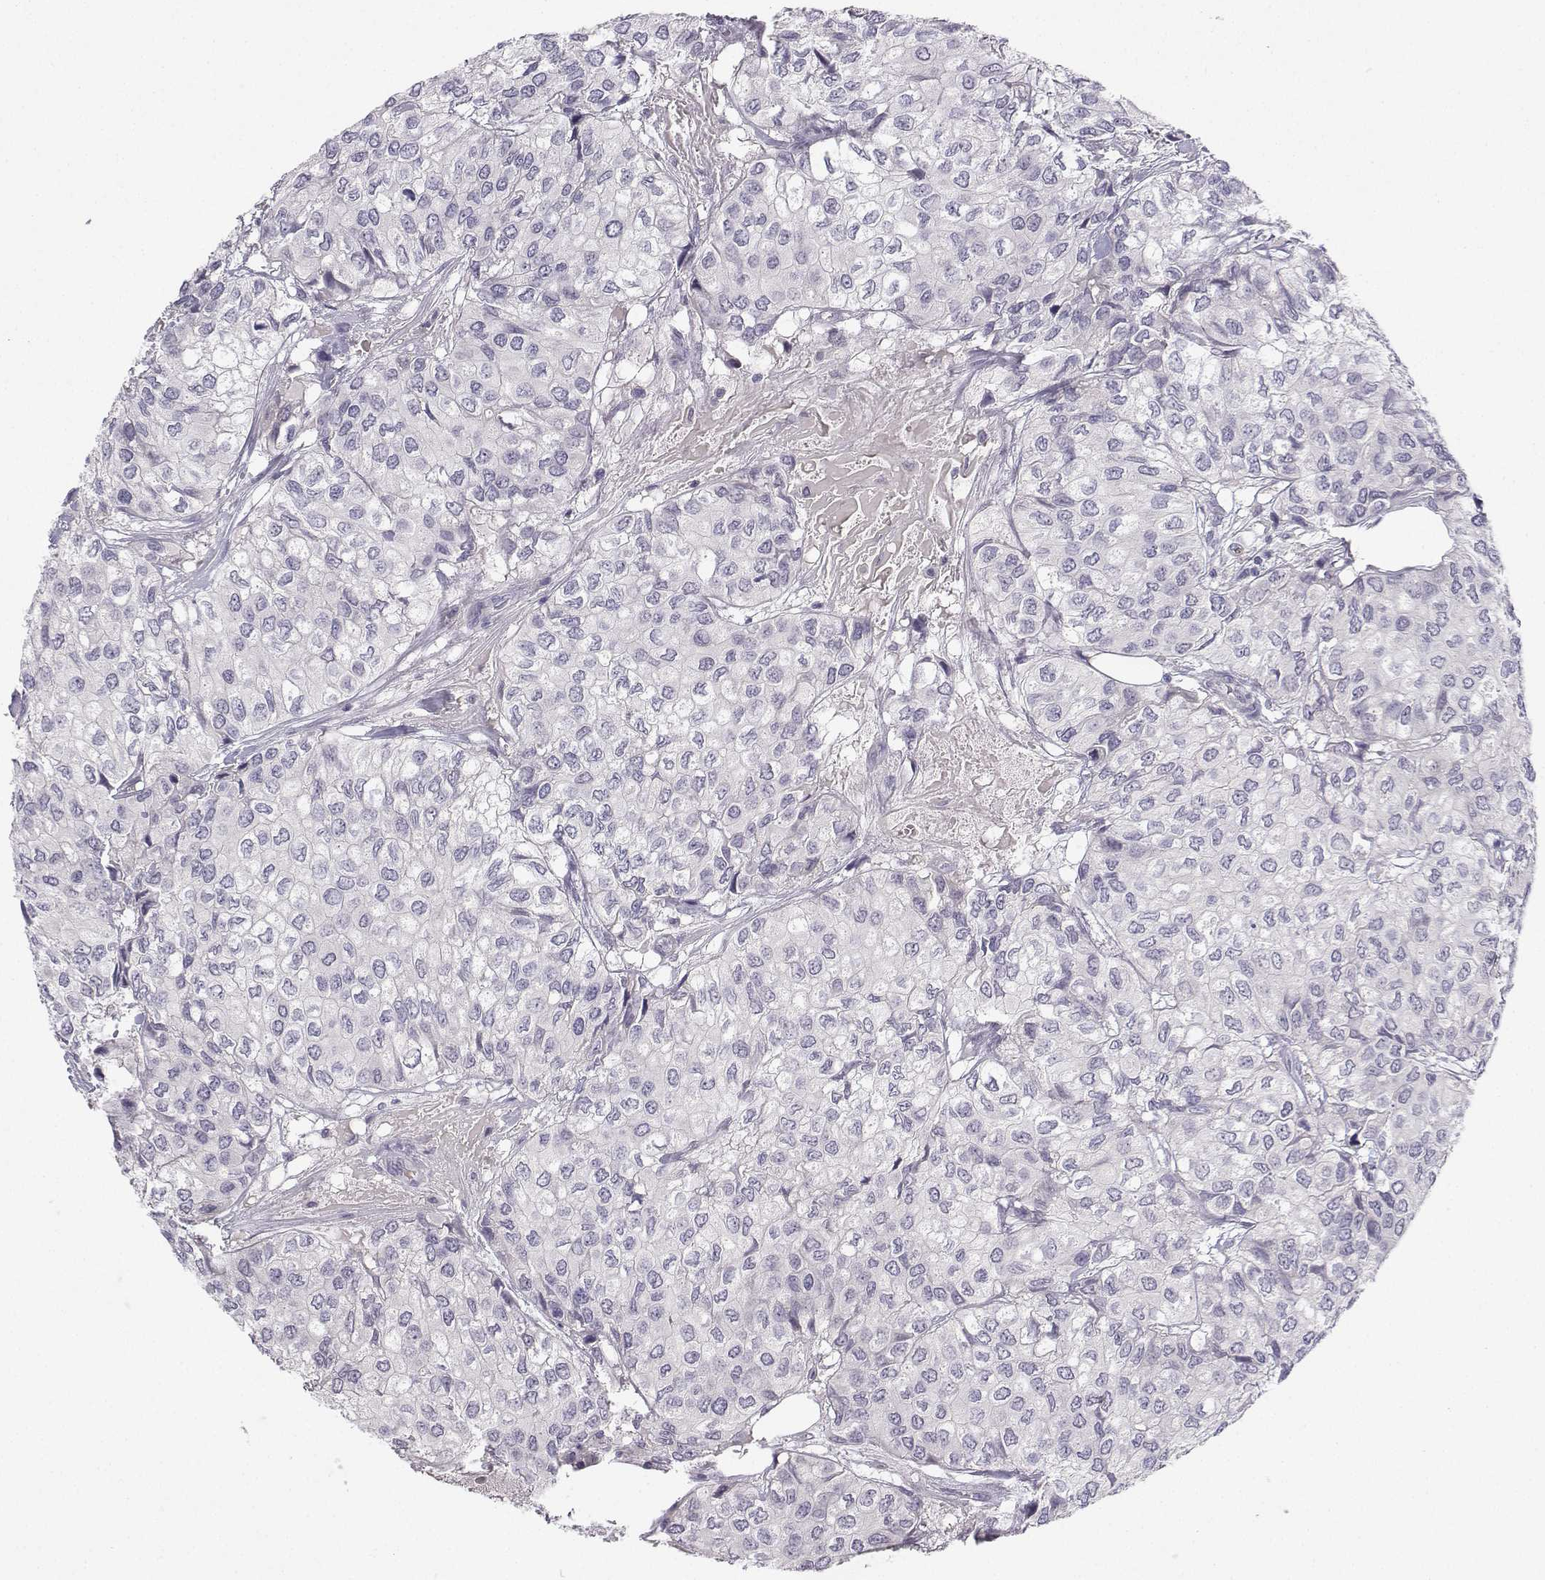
{"staining": {"intensity": "negative", "quantity": "none", "location": "none"}, "tissue": "urothelial cancer", "cell_type": "Tumor cells", "image_type": "cancer", "snomed": [{"axis": "morphology", "description": "Urothelial carcinoma, High grade"}, {"axis": "topography", "description": "Urinary bladder"}], "caption": "IHC photomicrograph of neoplastic tissue: human urothelial cancer stained with DAB (3,3'-diaminobenzidine) displays no significant protein staining in tumor cells.", "gene": "CALY", "patient": {"sex": "male", "age": 73}}